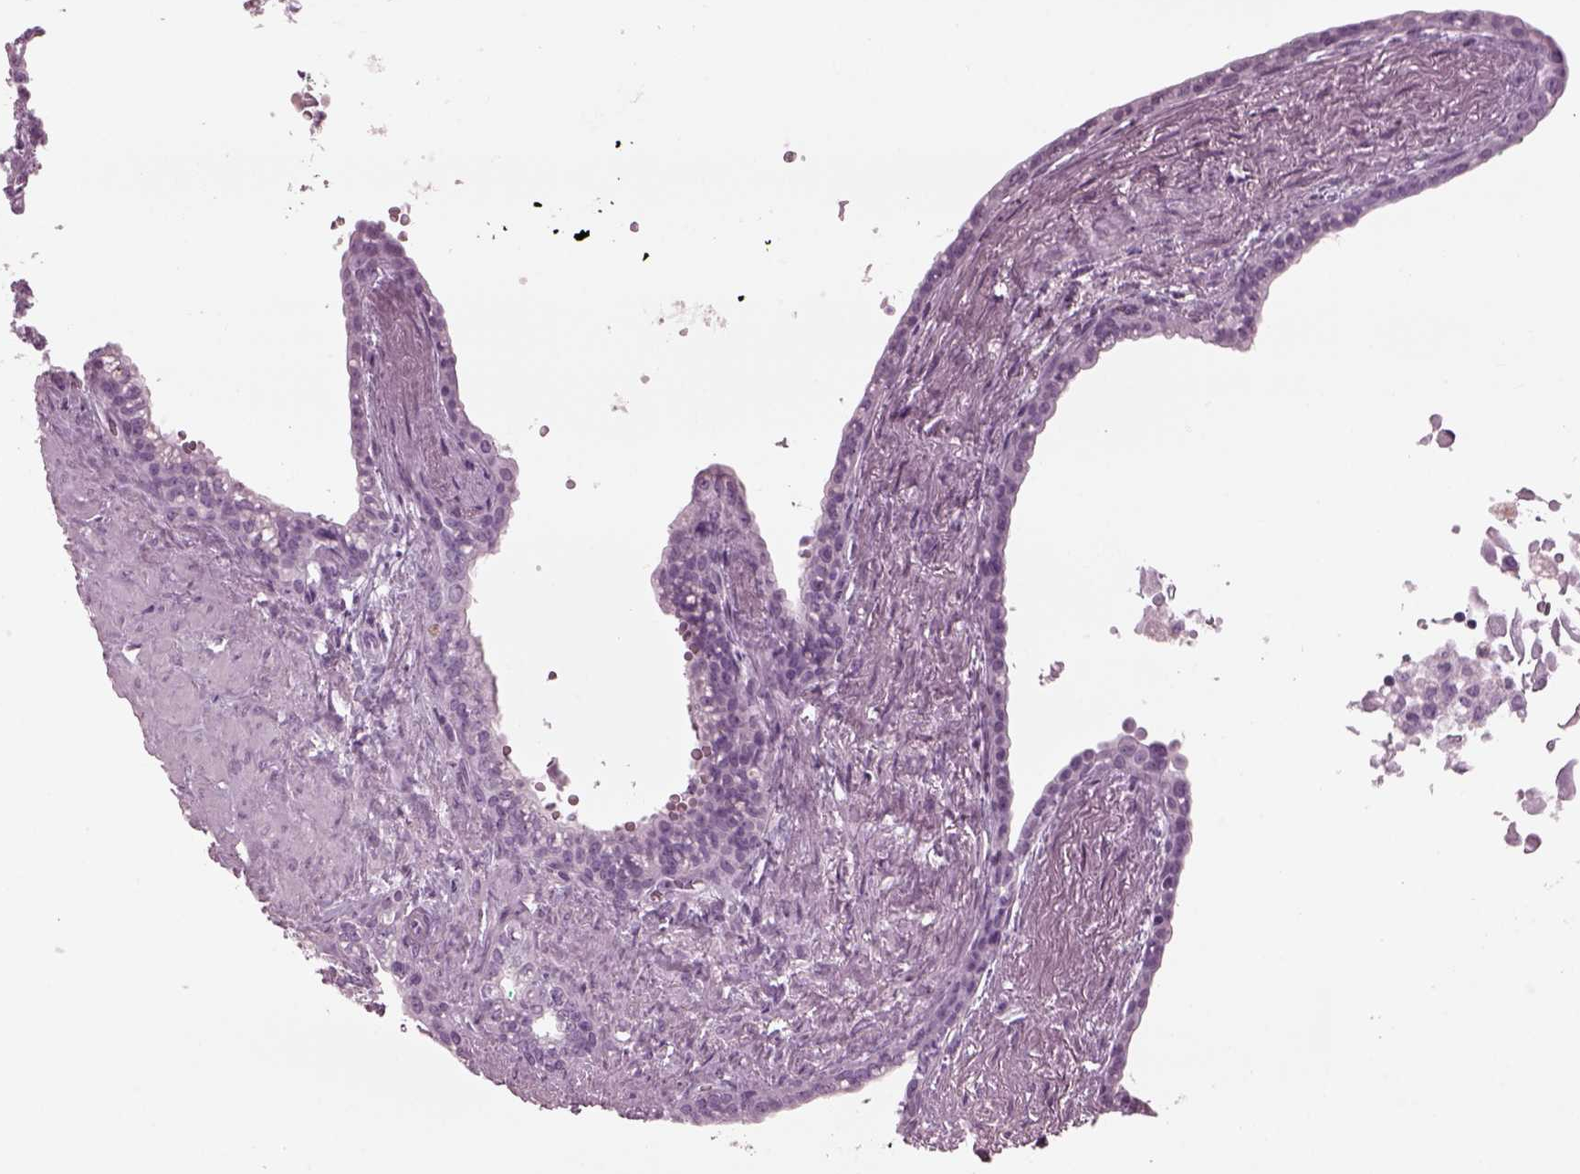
{"staining": {"intensity": "negative", "quantity": "none", "location": "none"}, "tissue": "seminal vesicle", "cell_type": "Glandular cells", "image_type": "normal", "snomed": [{"axis": "morphology", "description": "Normal tissue, NOS"}, {"axis": "morphology", "description": "Urothelial carcinoma, NOS"}, {"axis": "topography", "description": "Urinary bladder"}, {"axis": "topography", "description": "Seminal veicle"}], "caption": "DAB immunohistochemical staining of normal human seminal vesicle exhibits no significant positivity in glandular cells. (Immunohistochemistry (ihc), brightfield microscopy, high magnification).", "gene": "TPPP2", "patient": {"sex": "male", "age": 76}}